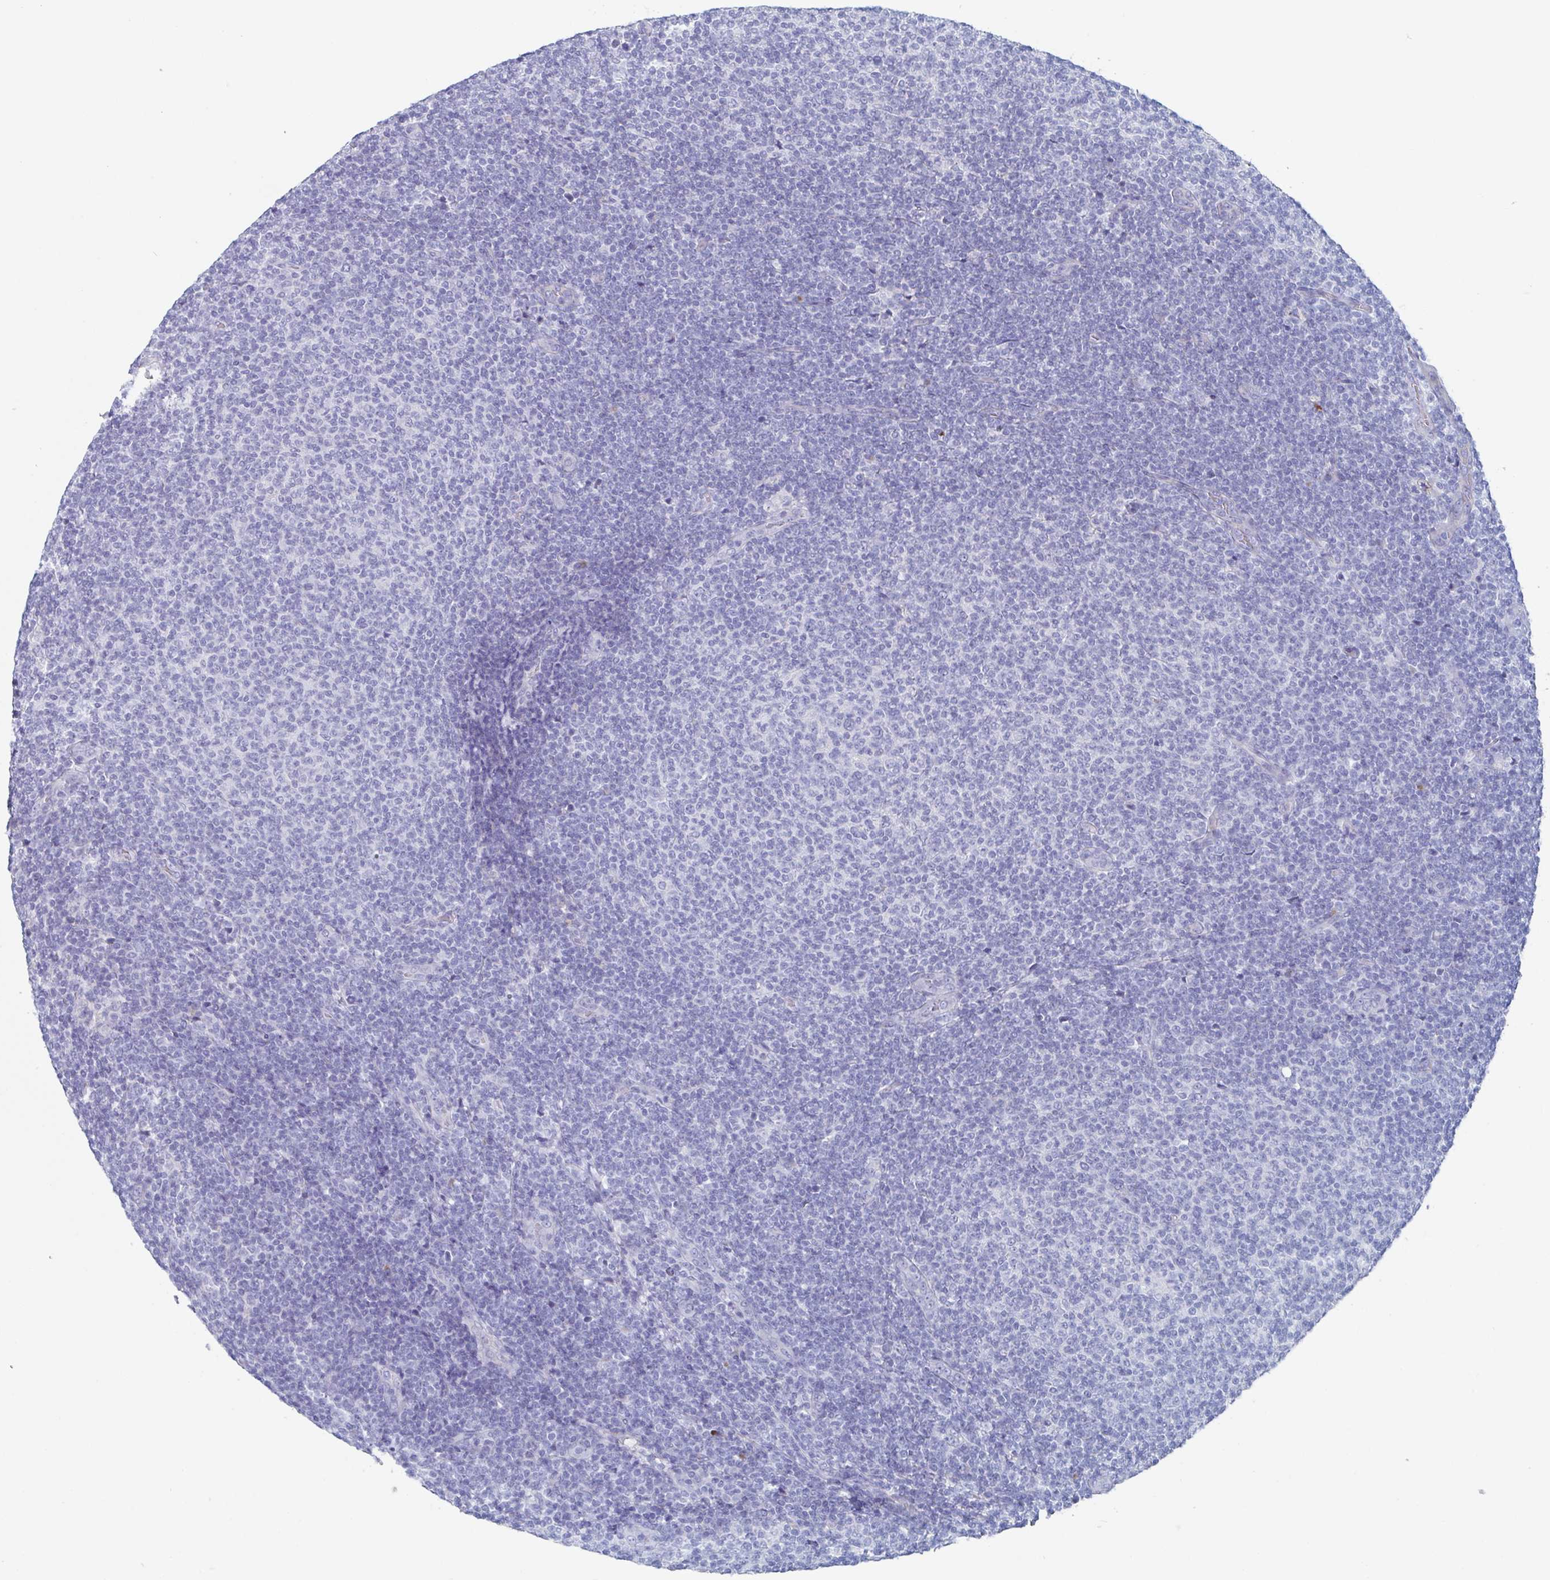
{"staining": {"intensity": "negative", "quantity": "none", "location": "none"}, "tissue": "lymphoma", "cell_type": "Tumor cells", "image_type": "cancer", "snomed": [{"axis": "morphology", "description": "Malignant lymphoma, non-Hodgkin's type, Low grade"}, {"axis": "topography", "description": "Lymph node"}], "caption": "The micrograph exhibits no staining of tumor cells in lymphoma.", "gene": "NT5C3B", "patient": {"sex": "male", "age": 66}}